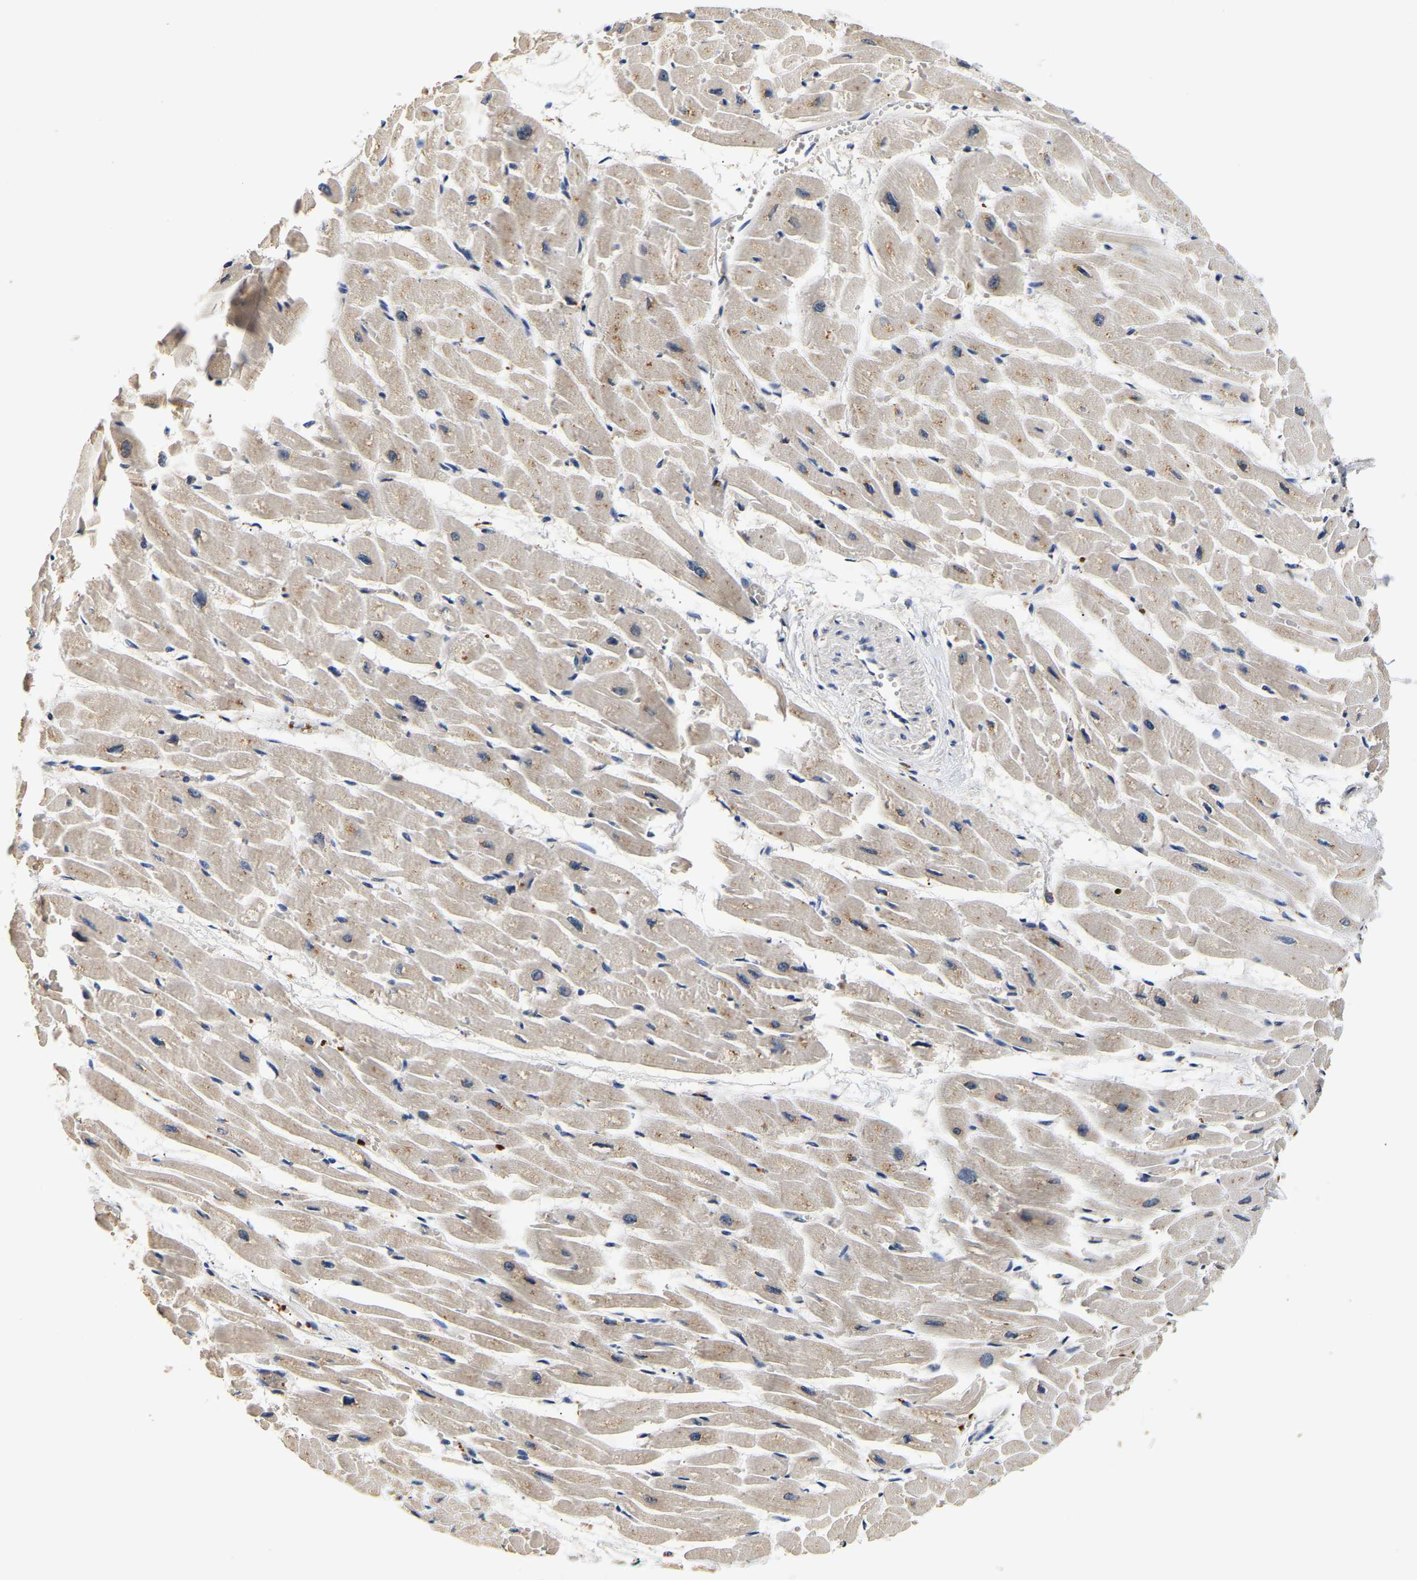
{"staining": {"intensity": "weak", "quantity": "25%-75%", "location": "cytoplasmic/membranous"}, "tissue": "heart muscle", "cell_type": "Cardiomyocytes", "image_type": "normal", "snomed": [{"axis": "morphology", "description": "Normal tissue, NOS"}, {"axis": "topography", "description": "Heart"}], "caption": "Cardiomyocytes show low levels of weak cytoplasmic/membranous positivity in approximately 25%-75% of cells in normal human heart muscle. (Brightfield microscopy of DAB IHC at high magnification).", "gene": "SMU1", "patient": {"sex": "male", "age": 45}}